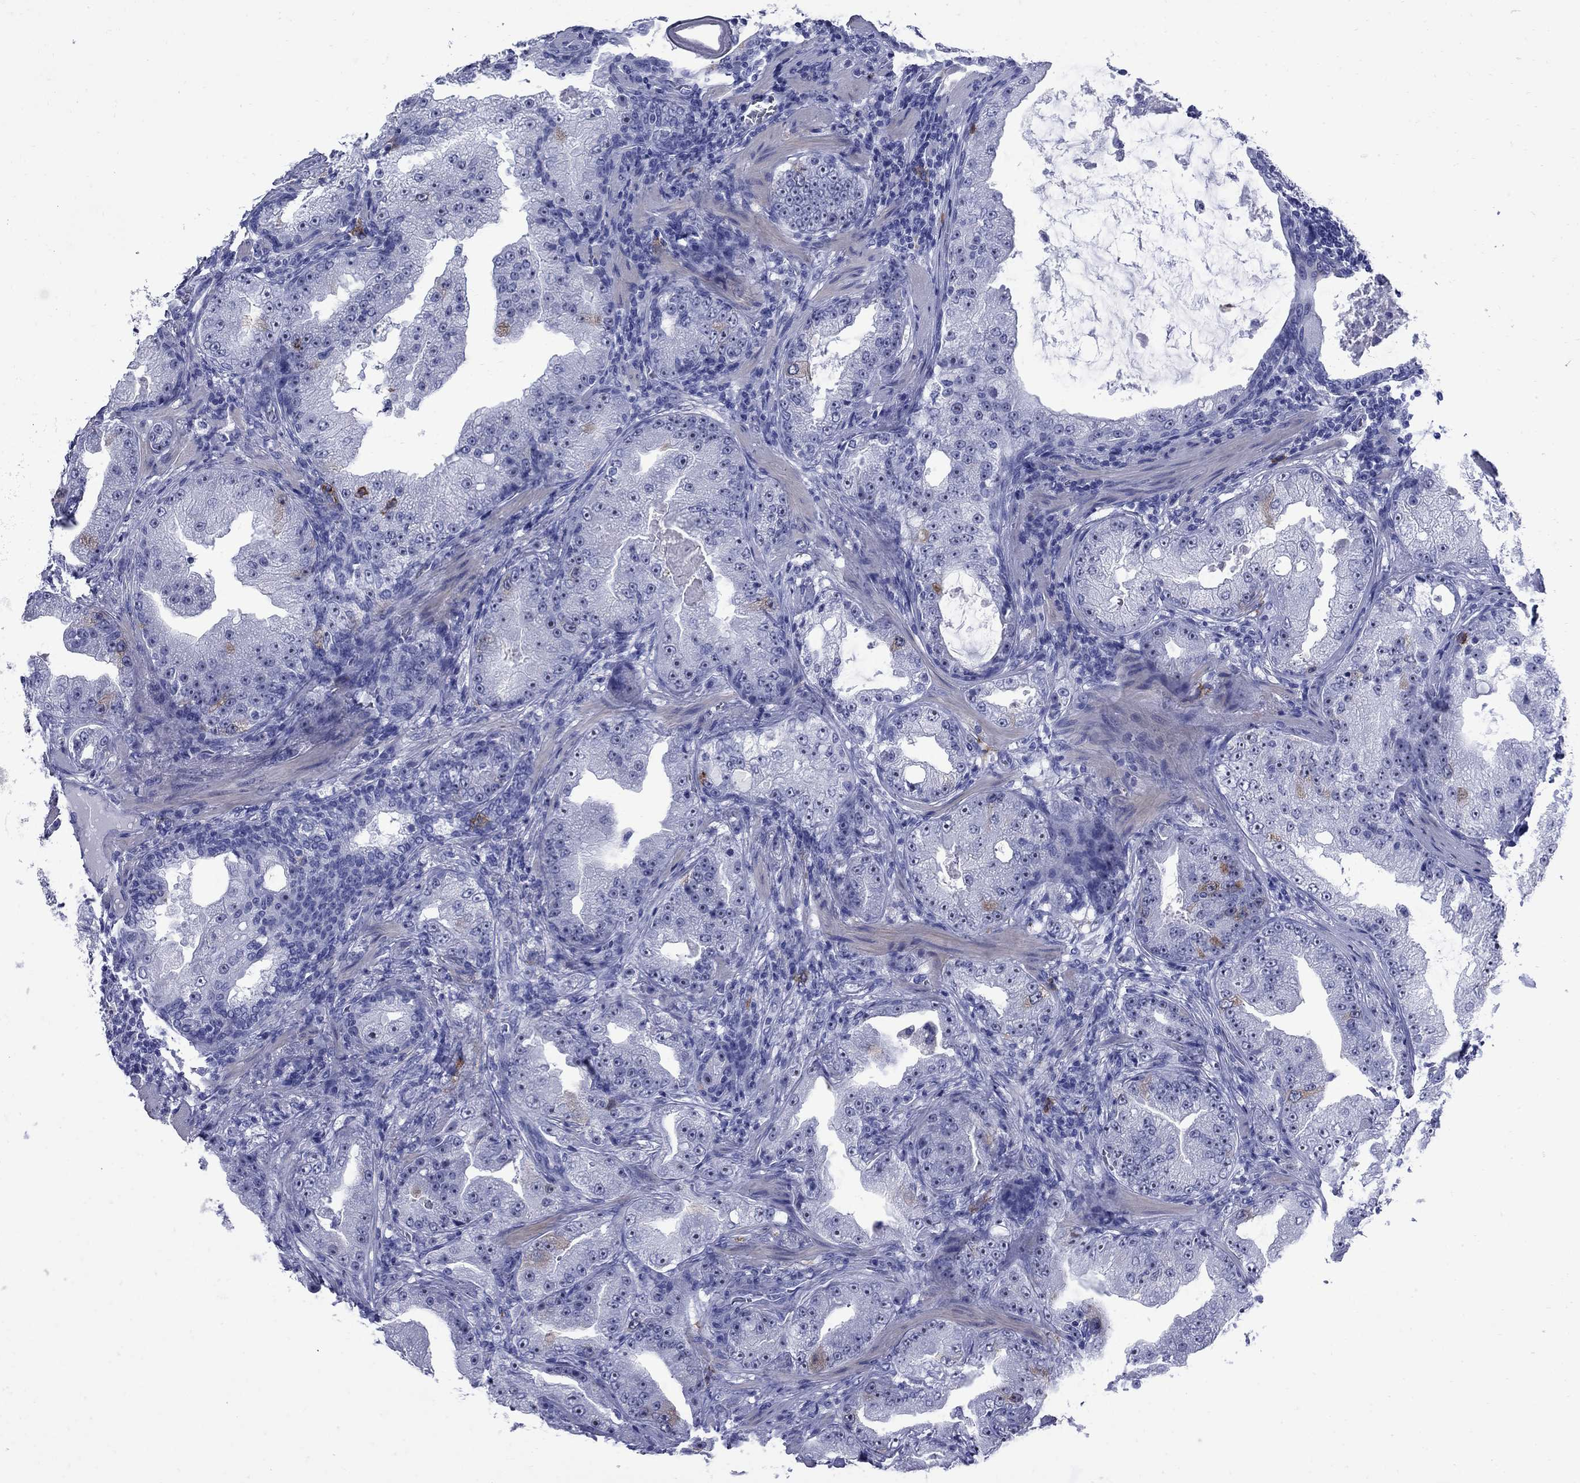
{"staining": {"intensity": "moderate", "quantity": "<25%", "location": "cytoplasmic/membranous"}, "tissue": "prostate cancer", "cell_type": "Tumor cells", "image_type": "cancer", "snomed": [{"axis": "morphology", "description": "Adenocarcinoma, Low grade"}, {"axis": "topography", "description": "Prostate"}], "caption": "A brown stain highlights moderate cytoplasmic/membranous expression of a protein in prostate cancer (low-grade adenocarcinoma) tumor cells.", "gene": "TACC3", "patient": {"sex": "male", "age": 62}}